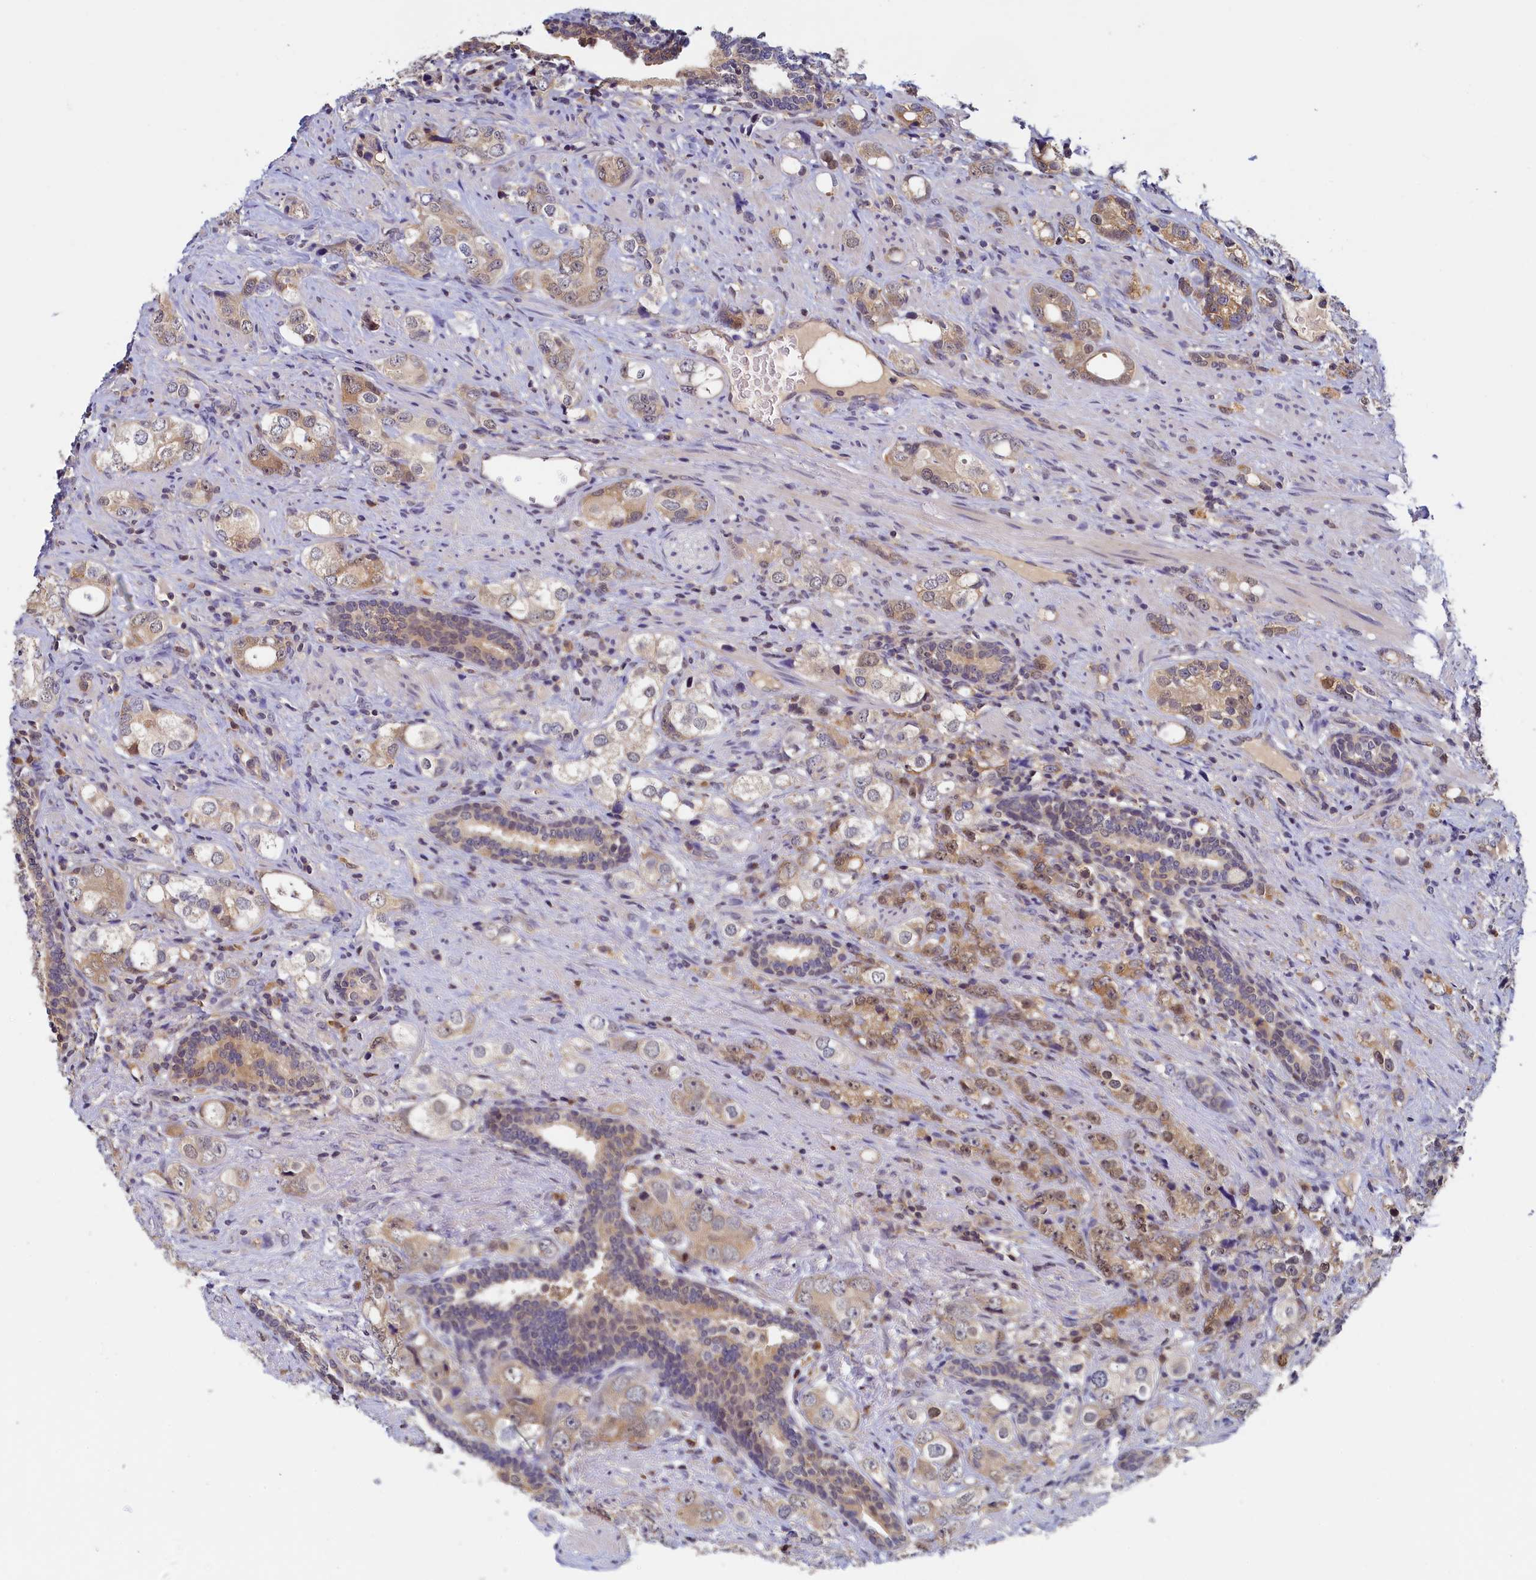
{"staining": {"intensity": "moderate", "quantity": "25%-75%", "location": "cytoplasmic/membranous,nuclear"}, "tissue": "prostate cancer", "cell_type": "Tumor cells", "image_type": "cancer", "snomed": [{"axis": "morphology", "description": "Adenocarcinoma, High grade"}, {"axis": "topography", "description": "Prostate"}], "caption": "Immunohistochemistry (IHC) (DAB (3,3'-diaminobenzidine)) staining of adenocarcinoma (high-grade) (prostate) reveals moderate cytoplasmic/membranous and nuclear protein expression in approximately 25%-75% of tumor cells. (Stains: DAB in brown, nuclei in blue, Microscopy: brightfield microscopy at high magnification).", "gene": "PAAF1", "patient": {"sex": "male", "age": 63}}